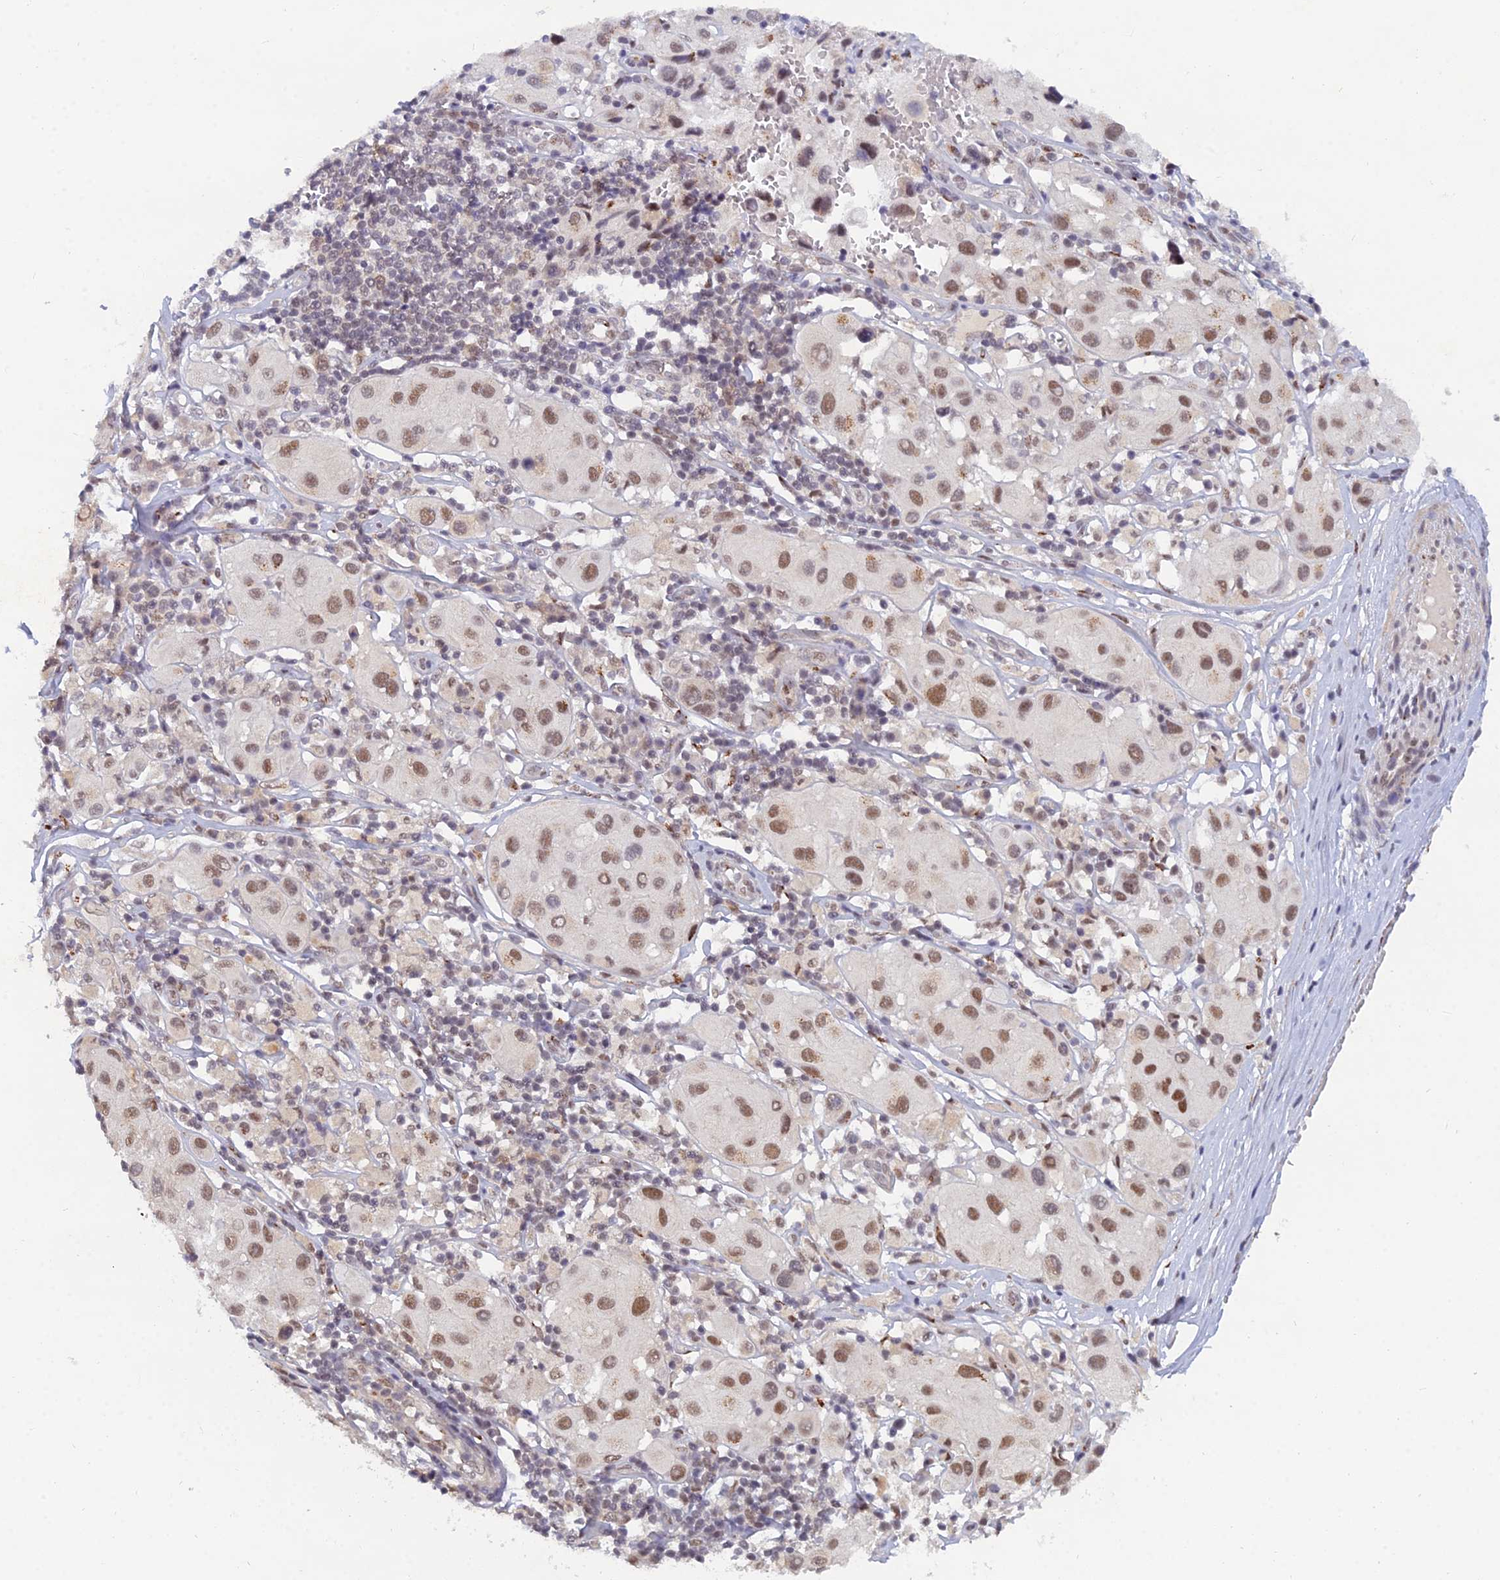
{"staining": {"intensity": "moderate", "quantity": ">75%", "location": "nuclear"}, "tissue": "melanoma", "cell_type": "Tumor cells", "image_type": "cancer", "snomed": [{"axis": "morphology", "description": "Malignant melanoma, Metastatic site"}, {"axis": "topography", "description": "Skin"}], "caption": "DAB (3,3'-diaminobenzidine) immunohistochemical staining of human melanoma reveals moderate nuclear protein positivity in approximately >75% of tumor cells.", "gene": "THOC3", "patient": {"sex": "male", "age": 41}}